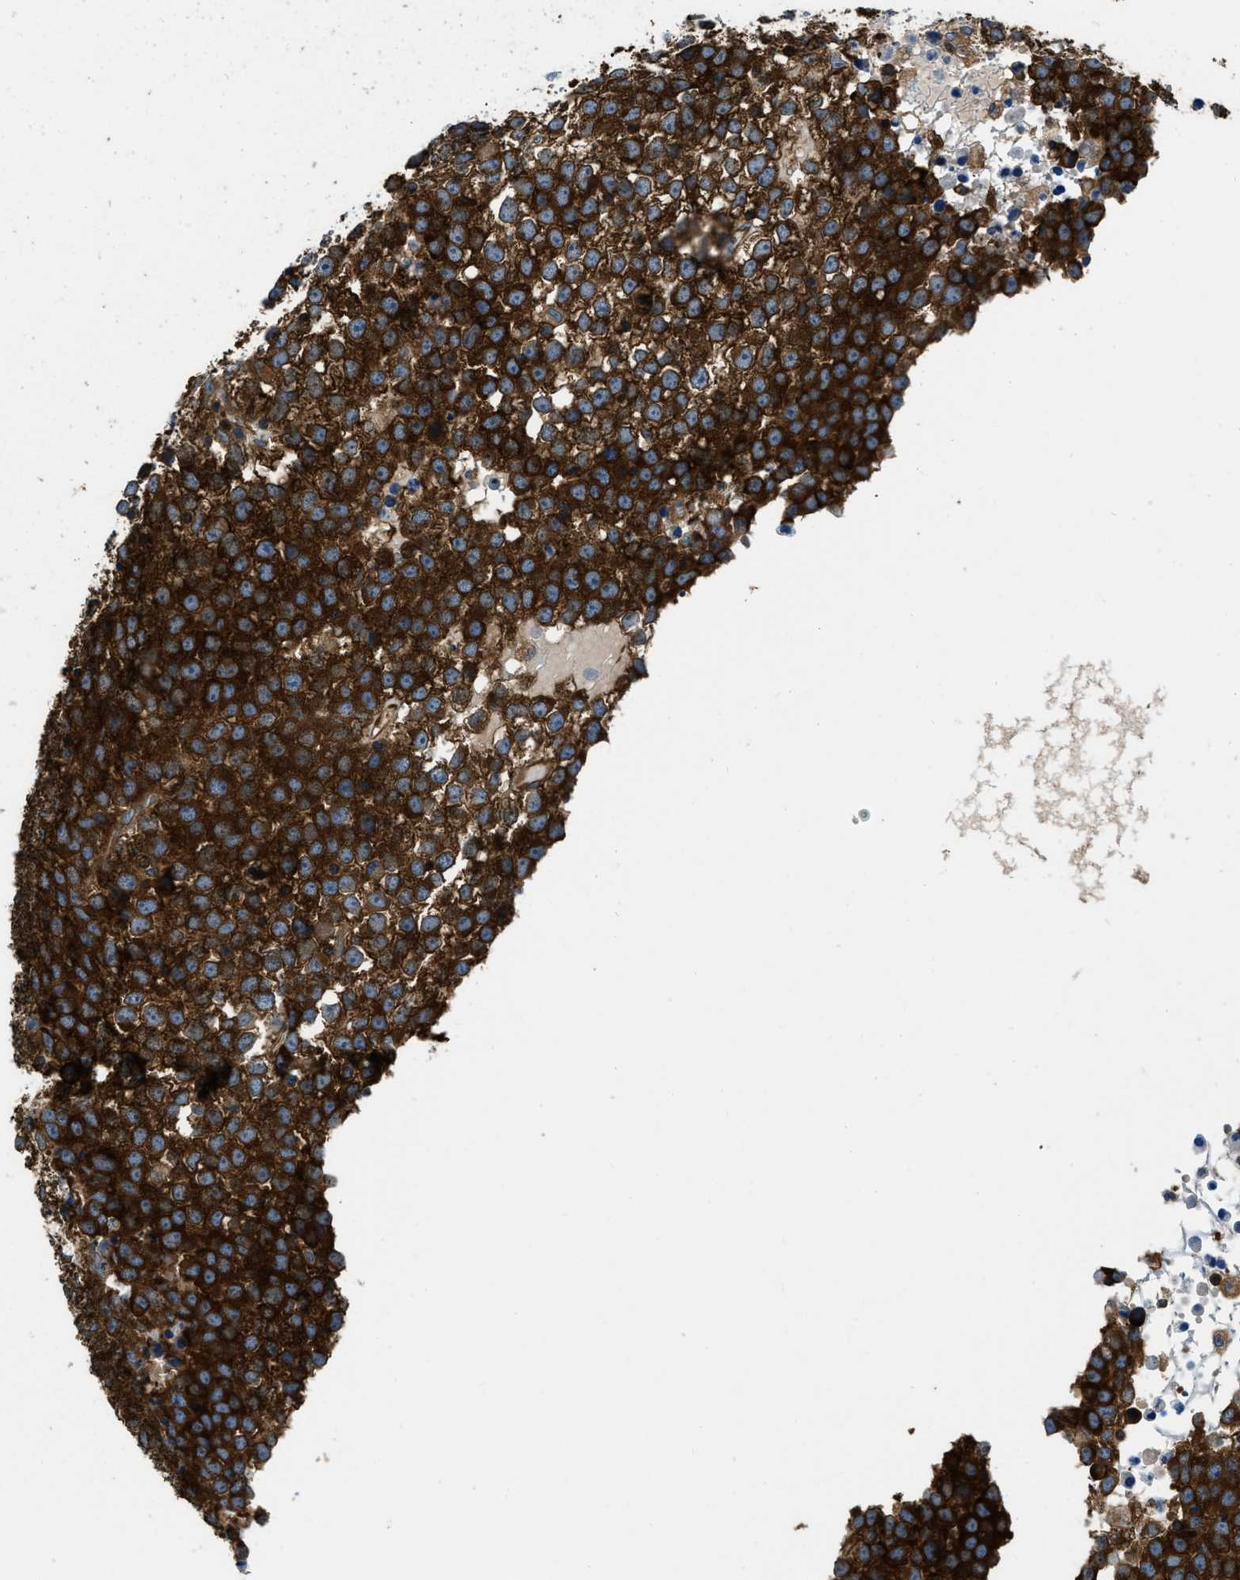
{"staining": {"intensity": "strong", "quantity": ">75%", "location": "cytoplasmic/membranous"}, "tissue": "testis cancer", "cell_type": "Tumor cells", "image_type": "cancer", "snomed": [{"axis": "morphology", "description": "Seminoma, NOS"}, {"axis": "topography", "description": "Testis"}], "caption": "Testis seminoma was stained to show a protein in brown. There is high levels of strong cytoplasmic/membranous expression in about >75% of tumor cells.", "gene": "PFKP", "patient": {"sex": "male", "age": 65}}